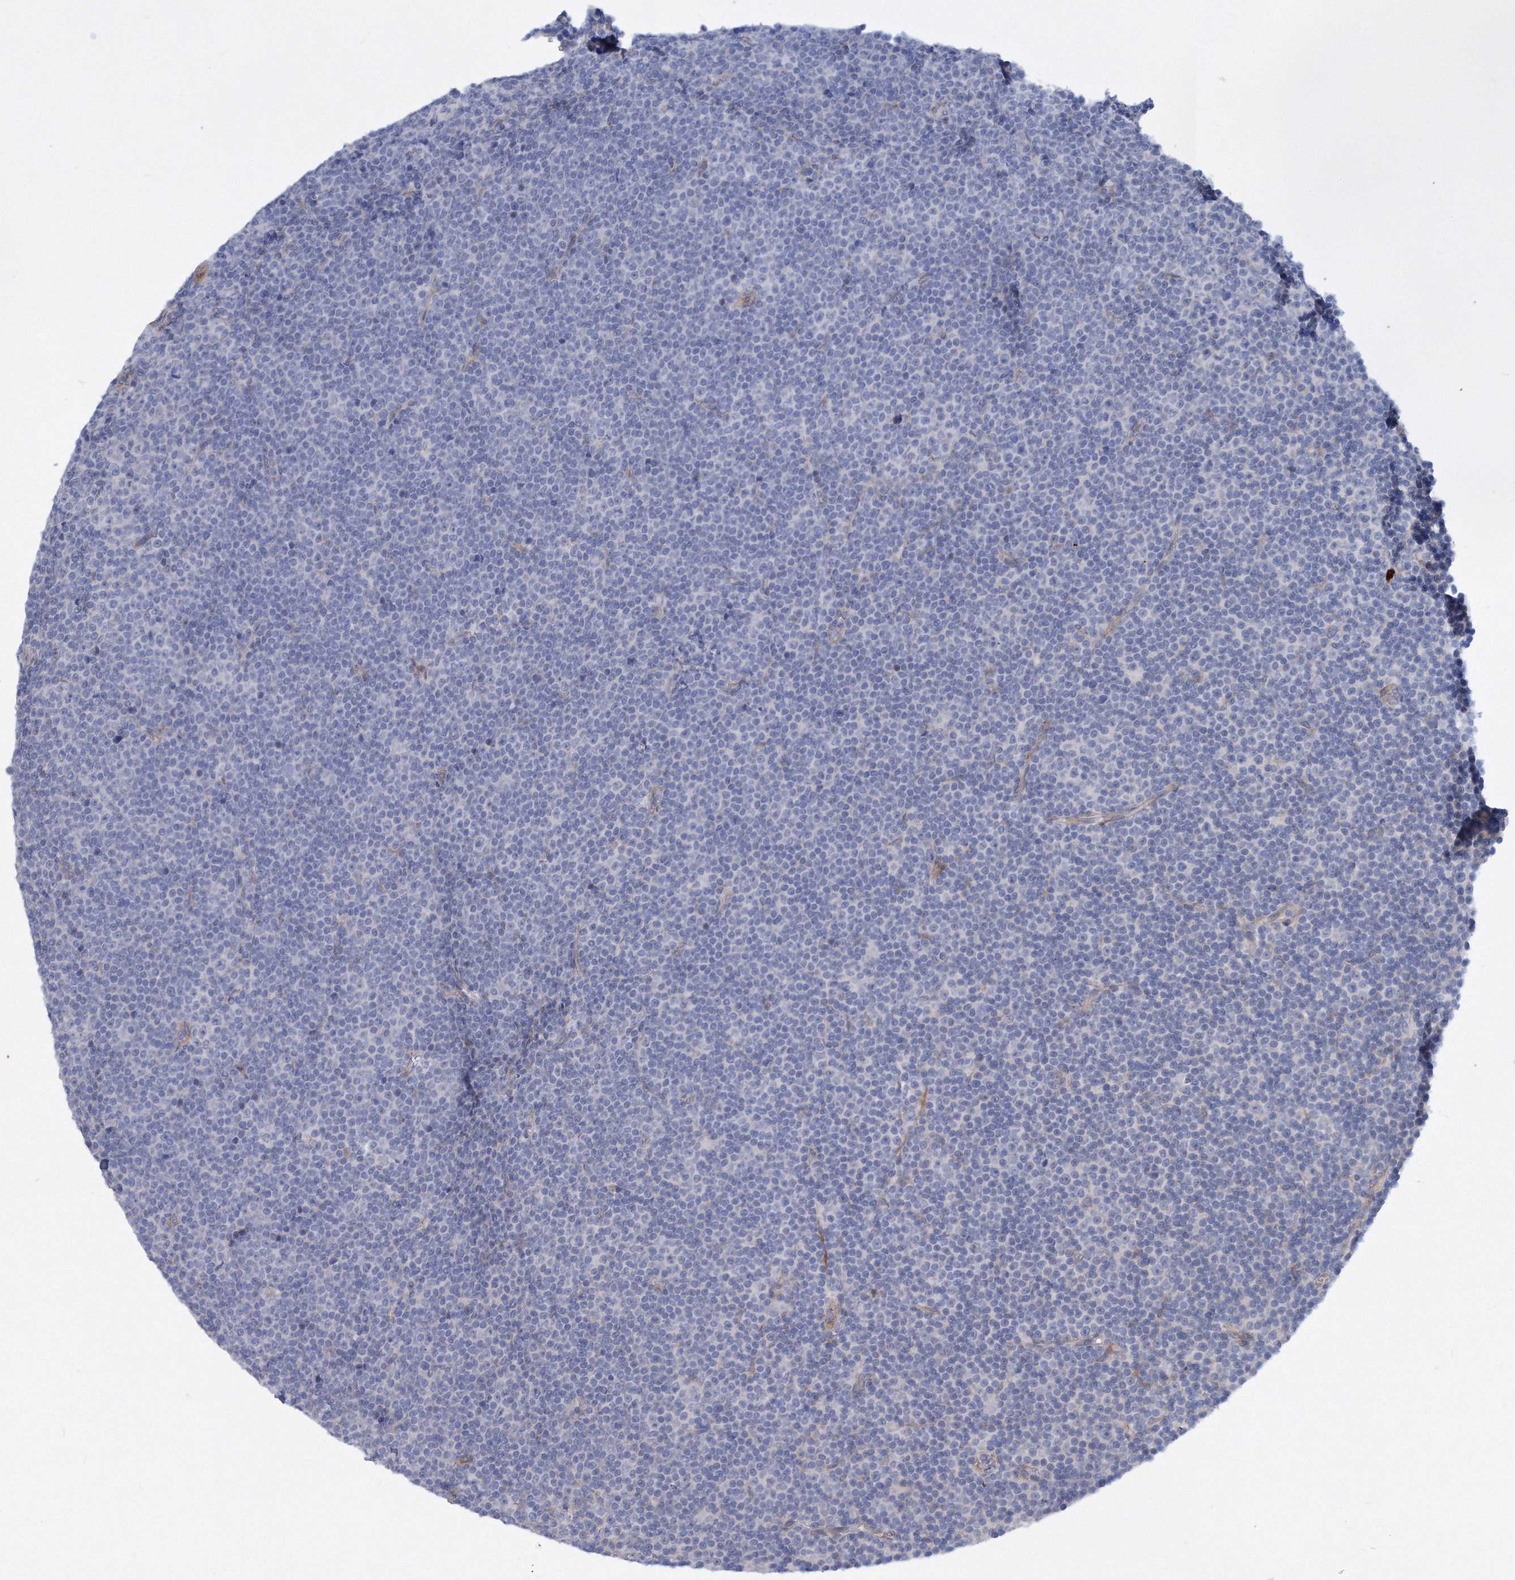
{"staining": {"intensity": "negative", "quantity": "none", "location": "none"}, "tissue": "lymphoma", "cell_type": "Tumor cells", "image_type": "cancer", "snomed": [{"axis": "morphology", "description": "Malignant lymphoma, non-Hodgkin's type, Low grade"}, {"axis": "topography", "description": "Lymph node"}], "caption": "The photomicrograph displays no significant positivity in tumor cells of lymphoma. (DAB immunohistochemistry, high magnification).", "gene": "TANC1", "patient": {"sex": "female", "age": 67}}